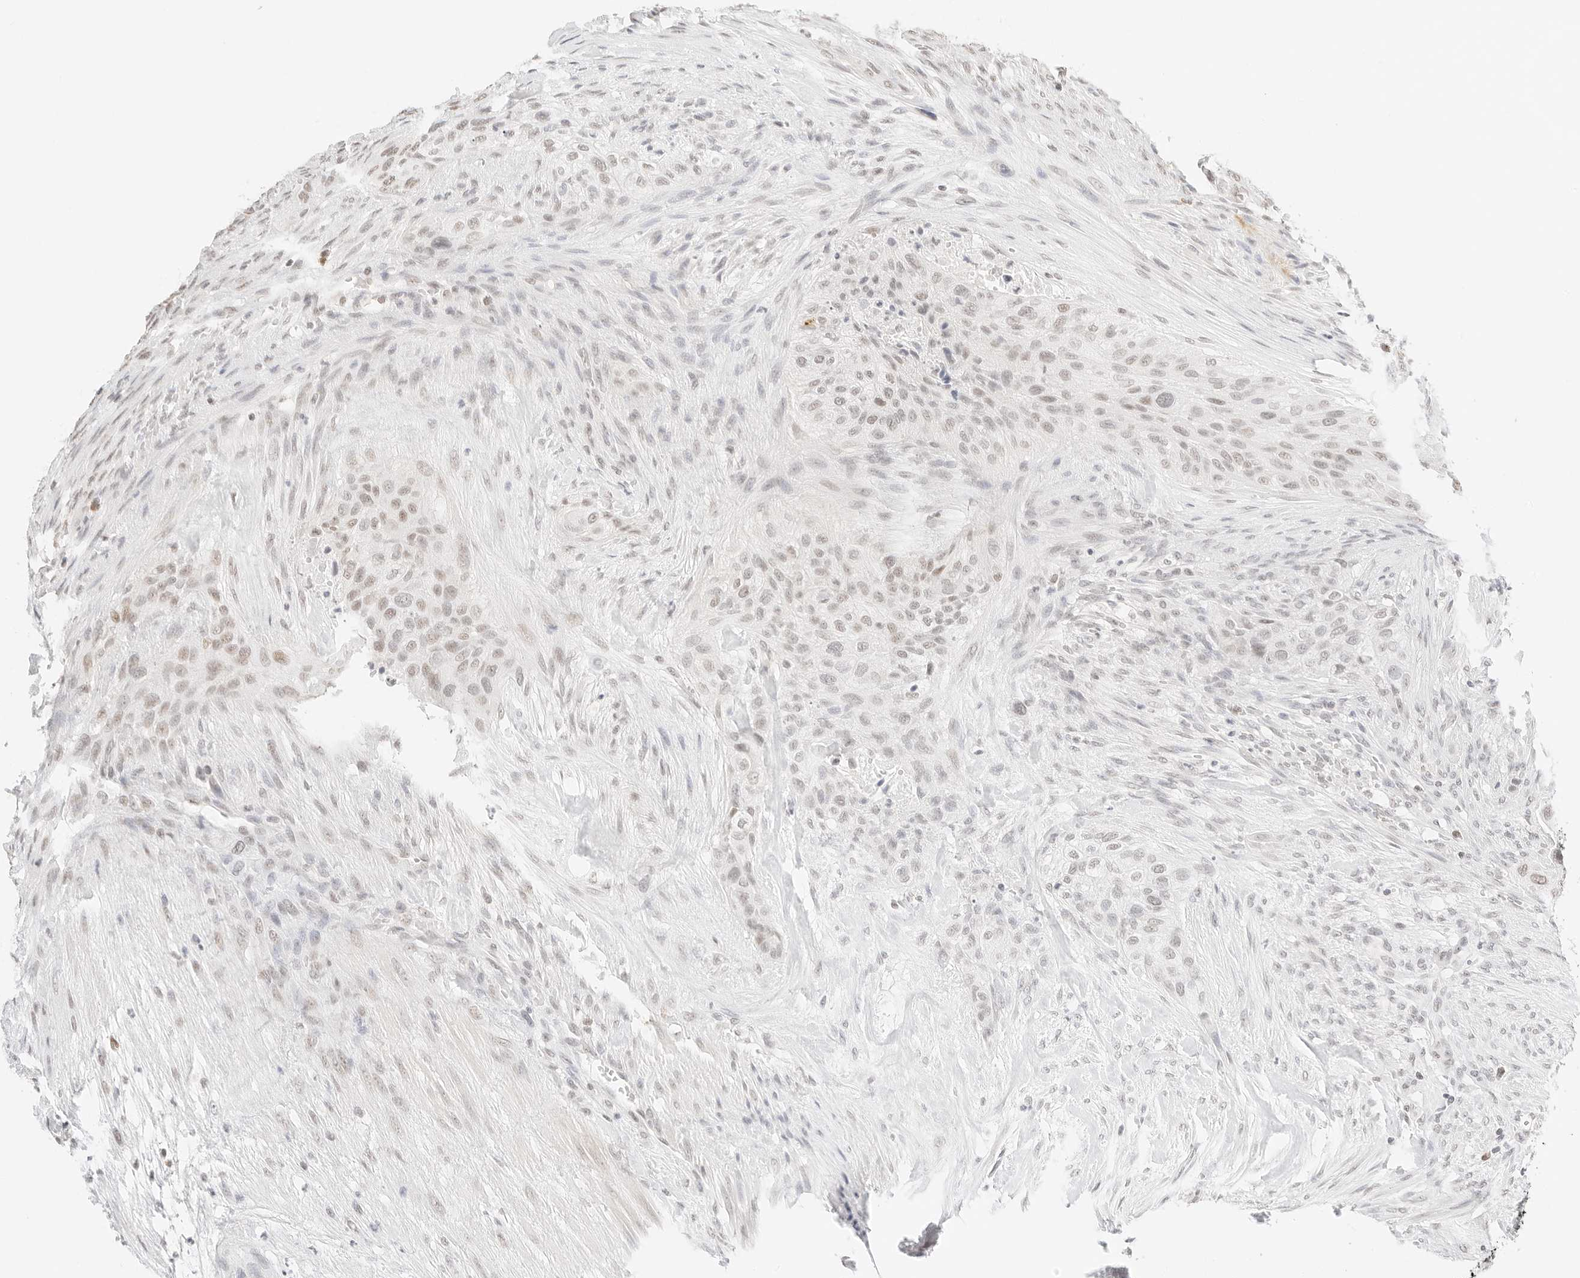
{"staining": {"intensity": "weak", "quantity": "25%-75%", "location": "nuclear"}, "tissue": "urothelial cancer", "cell_type": "Tumor cells", "image_type": "cancer", "snomed": [{"axis": "morphology", "description": "Urothelial carcinoma, High grade"}, {"axis": "topography", "description": "Urinary bladder"}], "caption": "Immunohistochemistry (IHC) of human urothelial carcinoma (high-grade) exhibits low levels of weak nuclear positivity in approximately 25%-75% of tumor cells. Using DAB (brown) and hematoxylin (blue) stains, captured at high magnification using brightfield microscopy.", "gene": "FBLN5", "patient": {"sex": "male", "age": 35}}